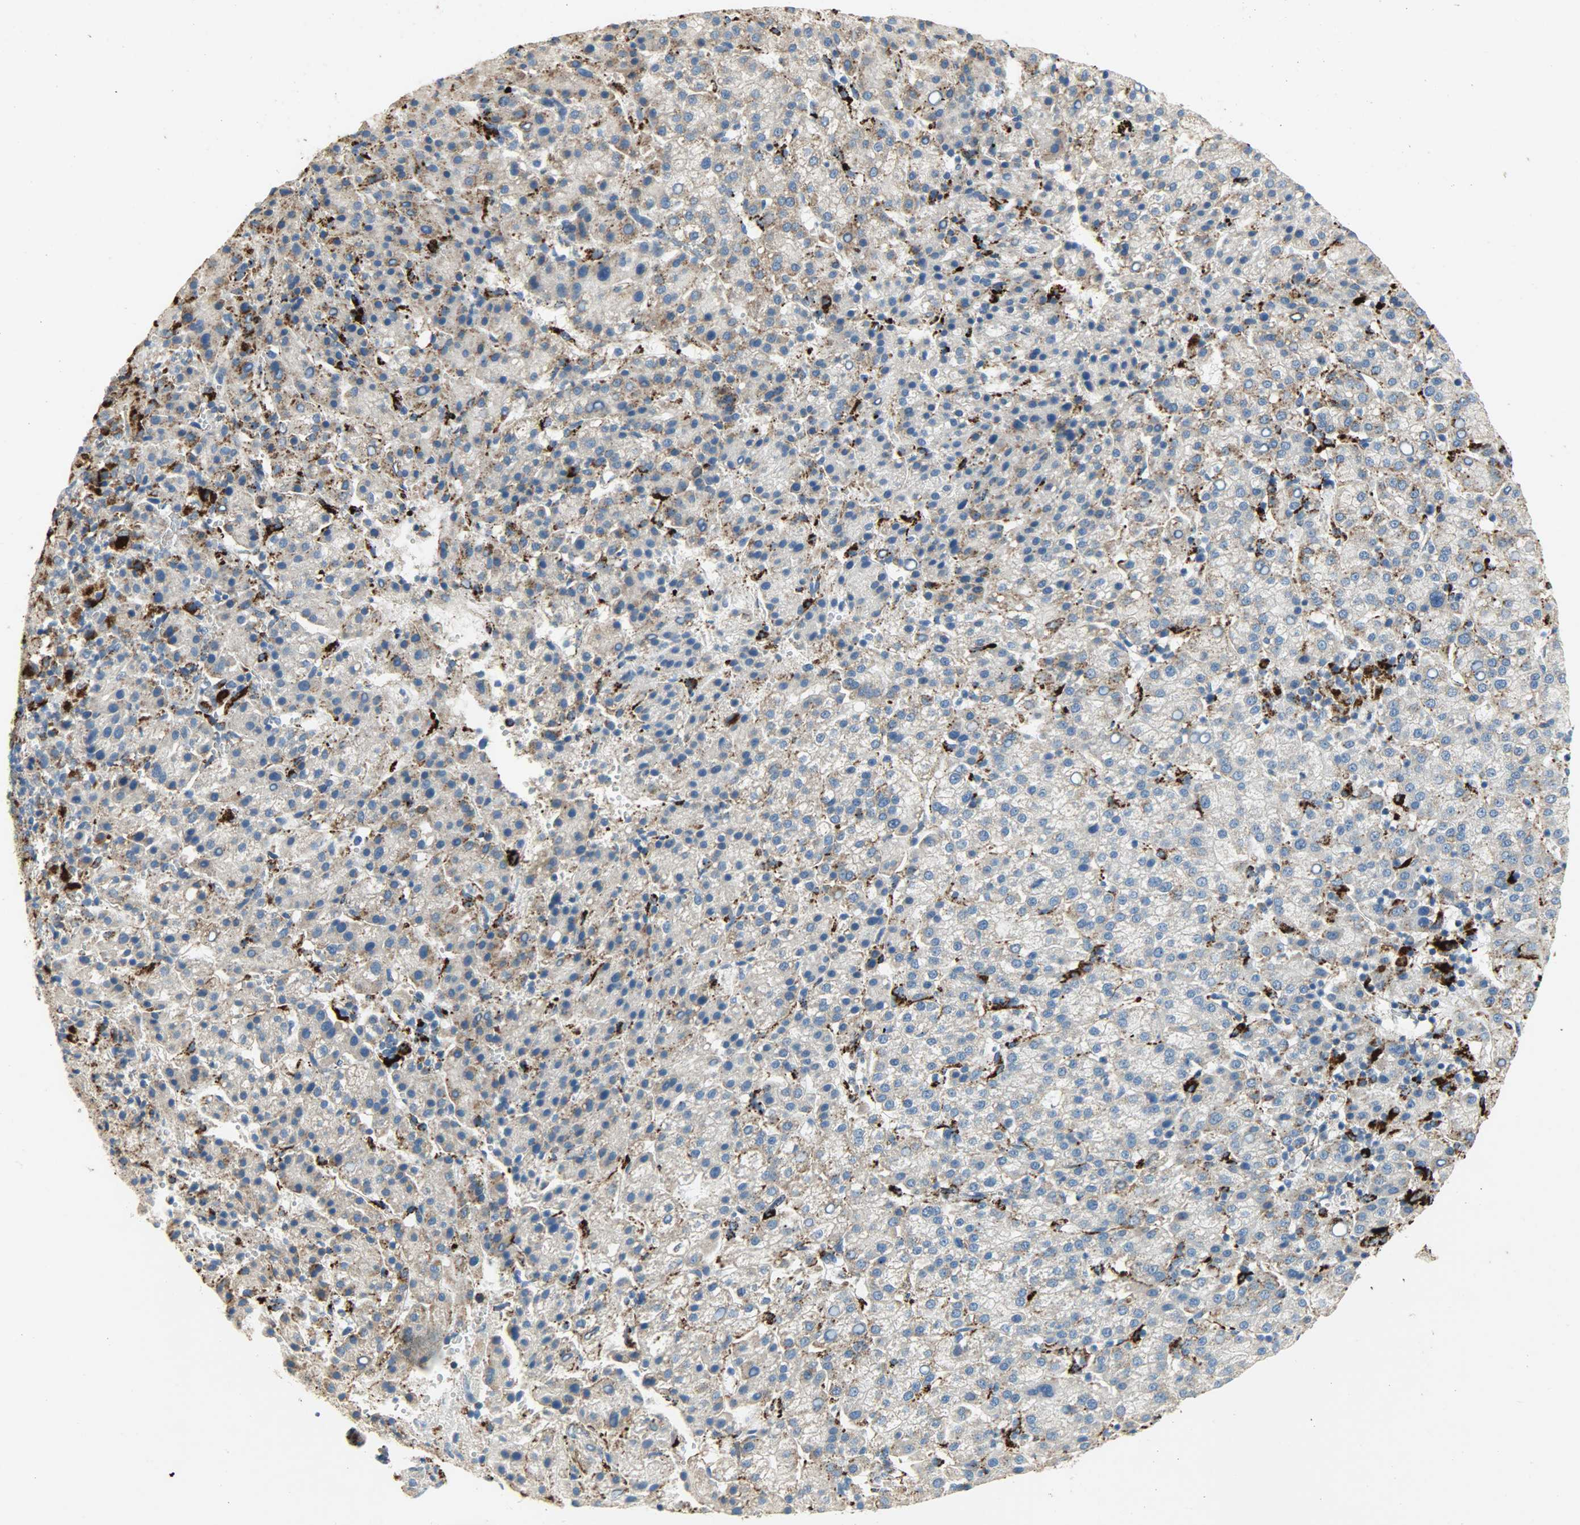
{"staining": {"intensity": "weak", "quantity": "25%-75%", "location": "cytoplasmic/membranous"}, "tissue": "liver cancer", "cell_type": "Tumor cells", "image_type": "cancer", "snomed": [{"axis": "morphology", "description": "Carcinoma, Hepatocellular, NOS"}, {"axis": "topography", "description": "Liver"}], "caption": "Weak cytoplasmic/membranous staining is seen in about 25%-75% of tumor cells in liver cancer. (DAB (3,3'-diaminobenzidine) IHC with brightfield microscopy, high magnification).", "gene": "ASAH1", "patient": {"sex": "female", "age": 58}}